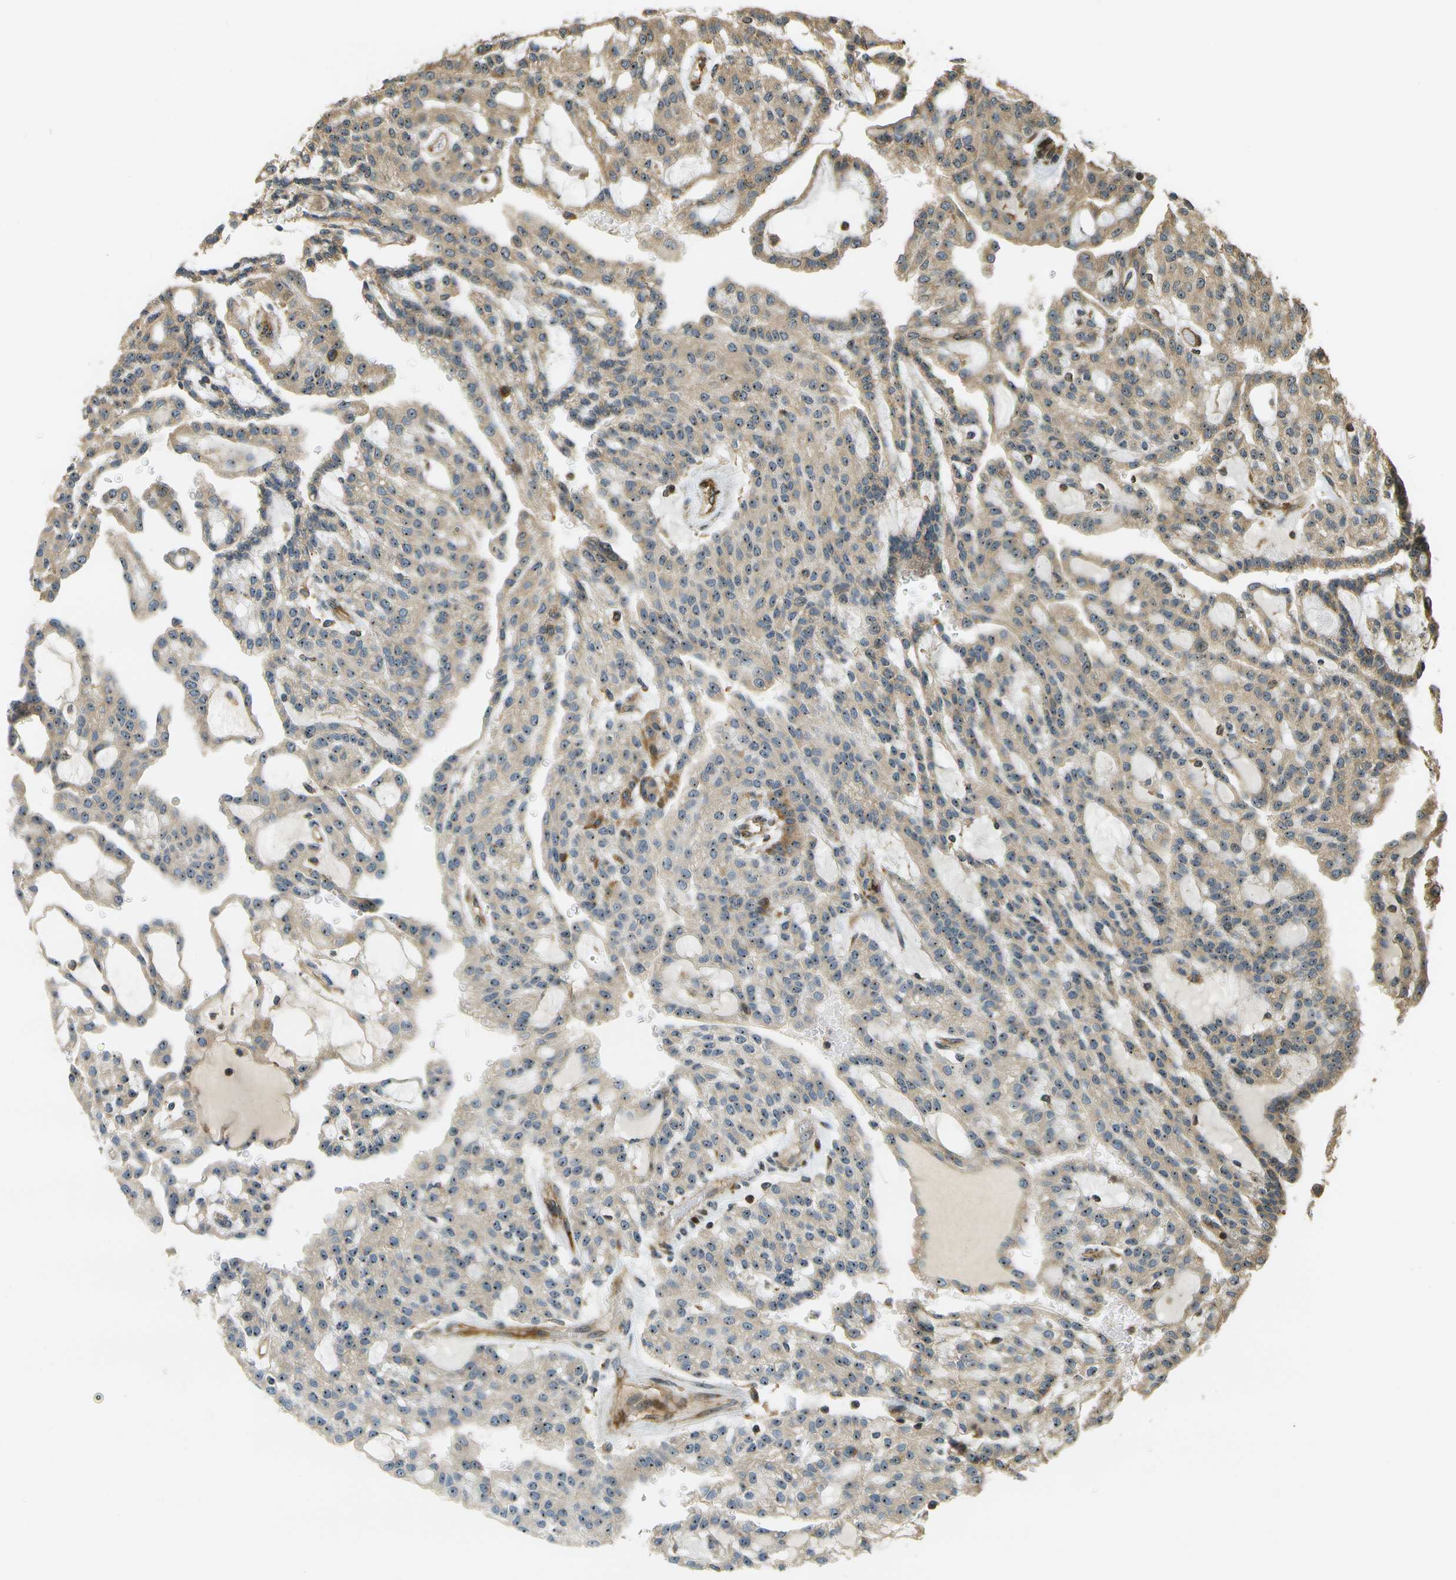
{"staining": {"intensity": "moderate", "quantity": ">75%", "location": "cytoplasmic/membranous,nuclear"}, "tissue": "renal cancer", "cell_type": "Tumor cells", "image_type": "cancer", "snomed": [{"axis": "morphology", "description": "Adenocarcinoma, NOS"}, {"axis": "topography", "description": "Kidney"}], "caption": "The photomicrograph demonstrates staining of renal cancer, revealing moderate cytoplasmic/membranous and nuclear protein positivity (brown color) within tumor cells.", "gene": "LRP12", "patient": {"sex": "male", "age": 63}}